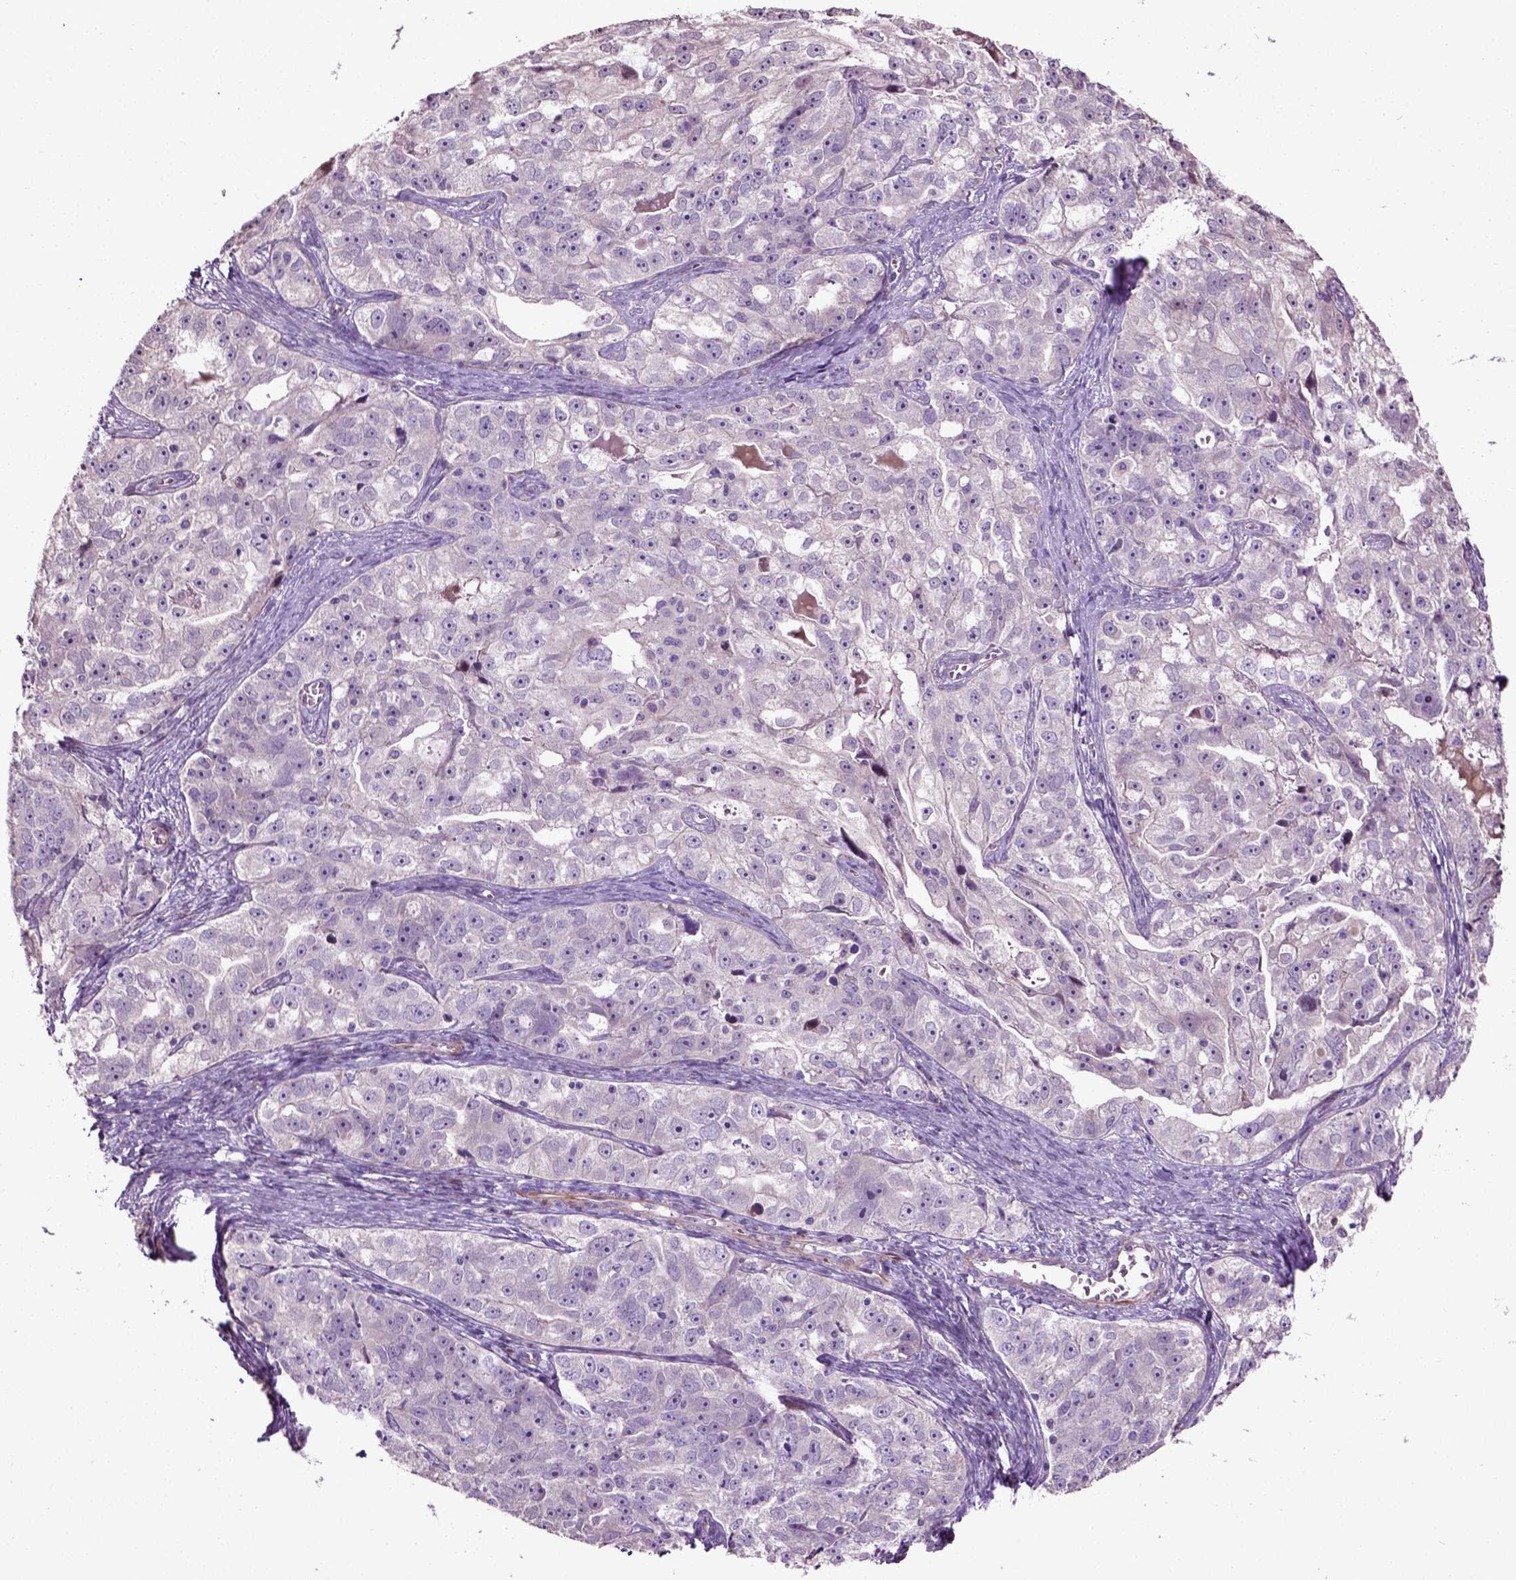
{"staining": {"intensity": "negative", "quantity": "none", "location": "none"}, "tissue": "ovarian cancer", "cell_type": "Tumor cells", "image_type": "cancer", "snomed": [{"axis": "morphology", "description": "Cystadenocarcinoma, serous, NOS"}, {"axis": "topography", "description": "Ovary"}], "caption": "A photomicrograph of human ovarian cancer is negative for staining in tumor cells.", "gene": "PKP3", "patient": {"sex": "female", "age": 51}}